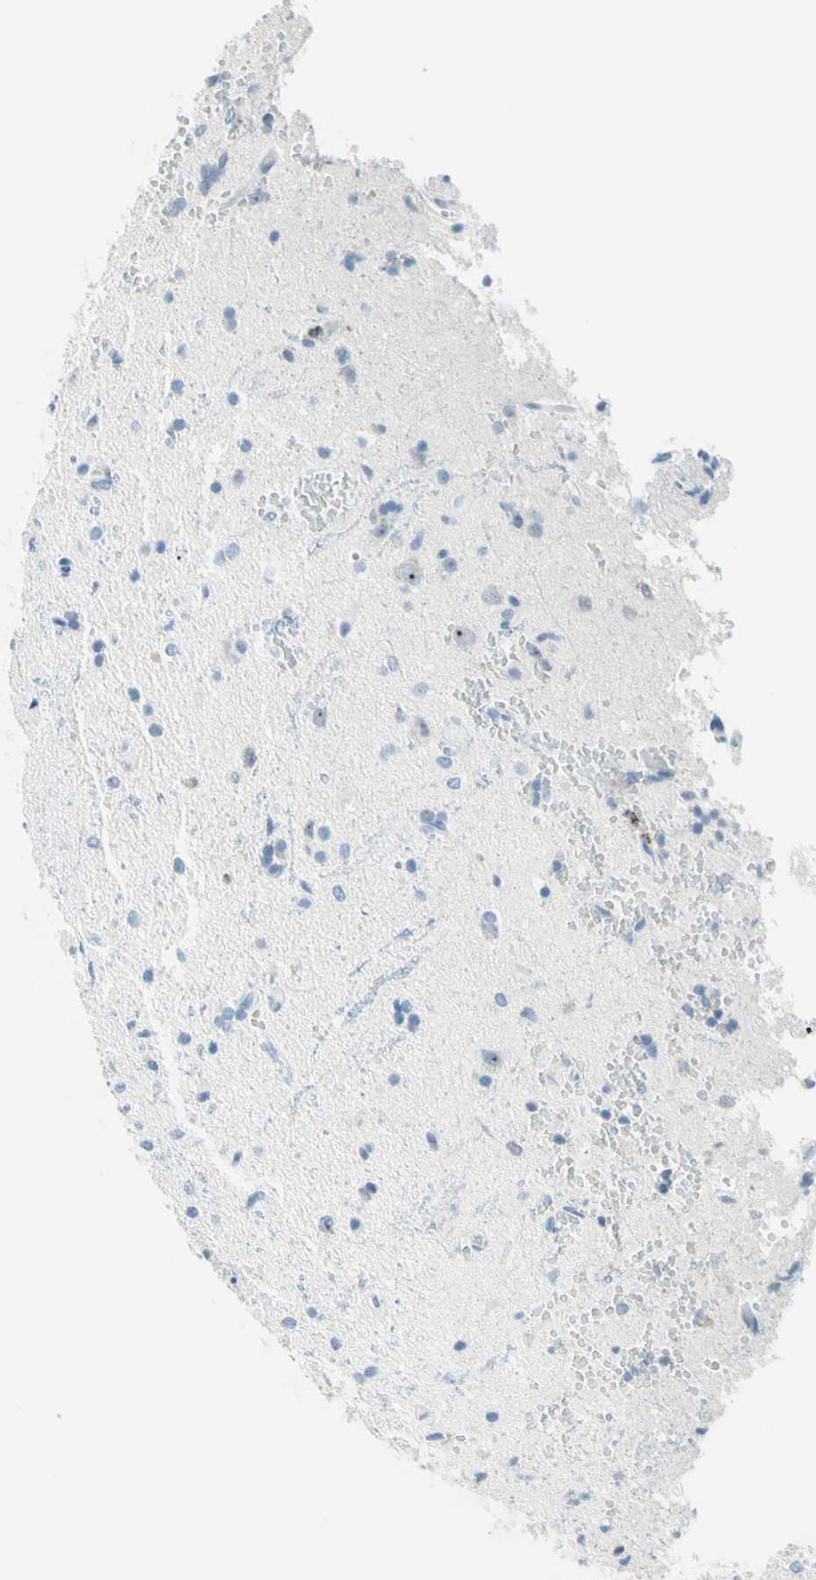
{"staining": {"intensity": "negative", "quantity": "none", "location": "none"}, "tissue": "glioma", "cell_type": "Tumor cells", "image_type": "cancer", "snomed": [{"axis": "morphology", "description": "Glioma, malignant, High grade"}, {"axis": "topography", "description": "Brain"}], "caption": "An image of malignant glioma (high-grade) stained for a protein shows no brown staining in tumor cells. (Brightfield microscopy of DAB immunohistochemistry at high magnification).", "gene": "CYSLTR1", "patient": {"sex": "male", "age": 47}}